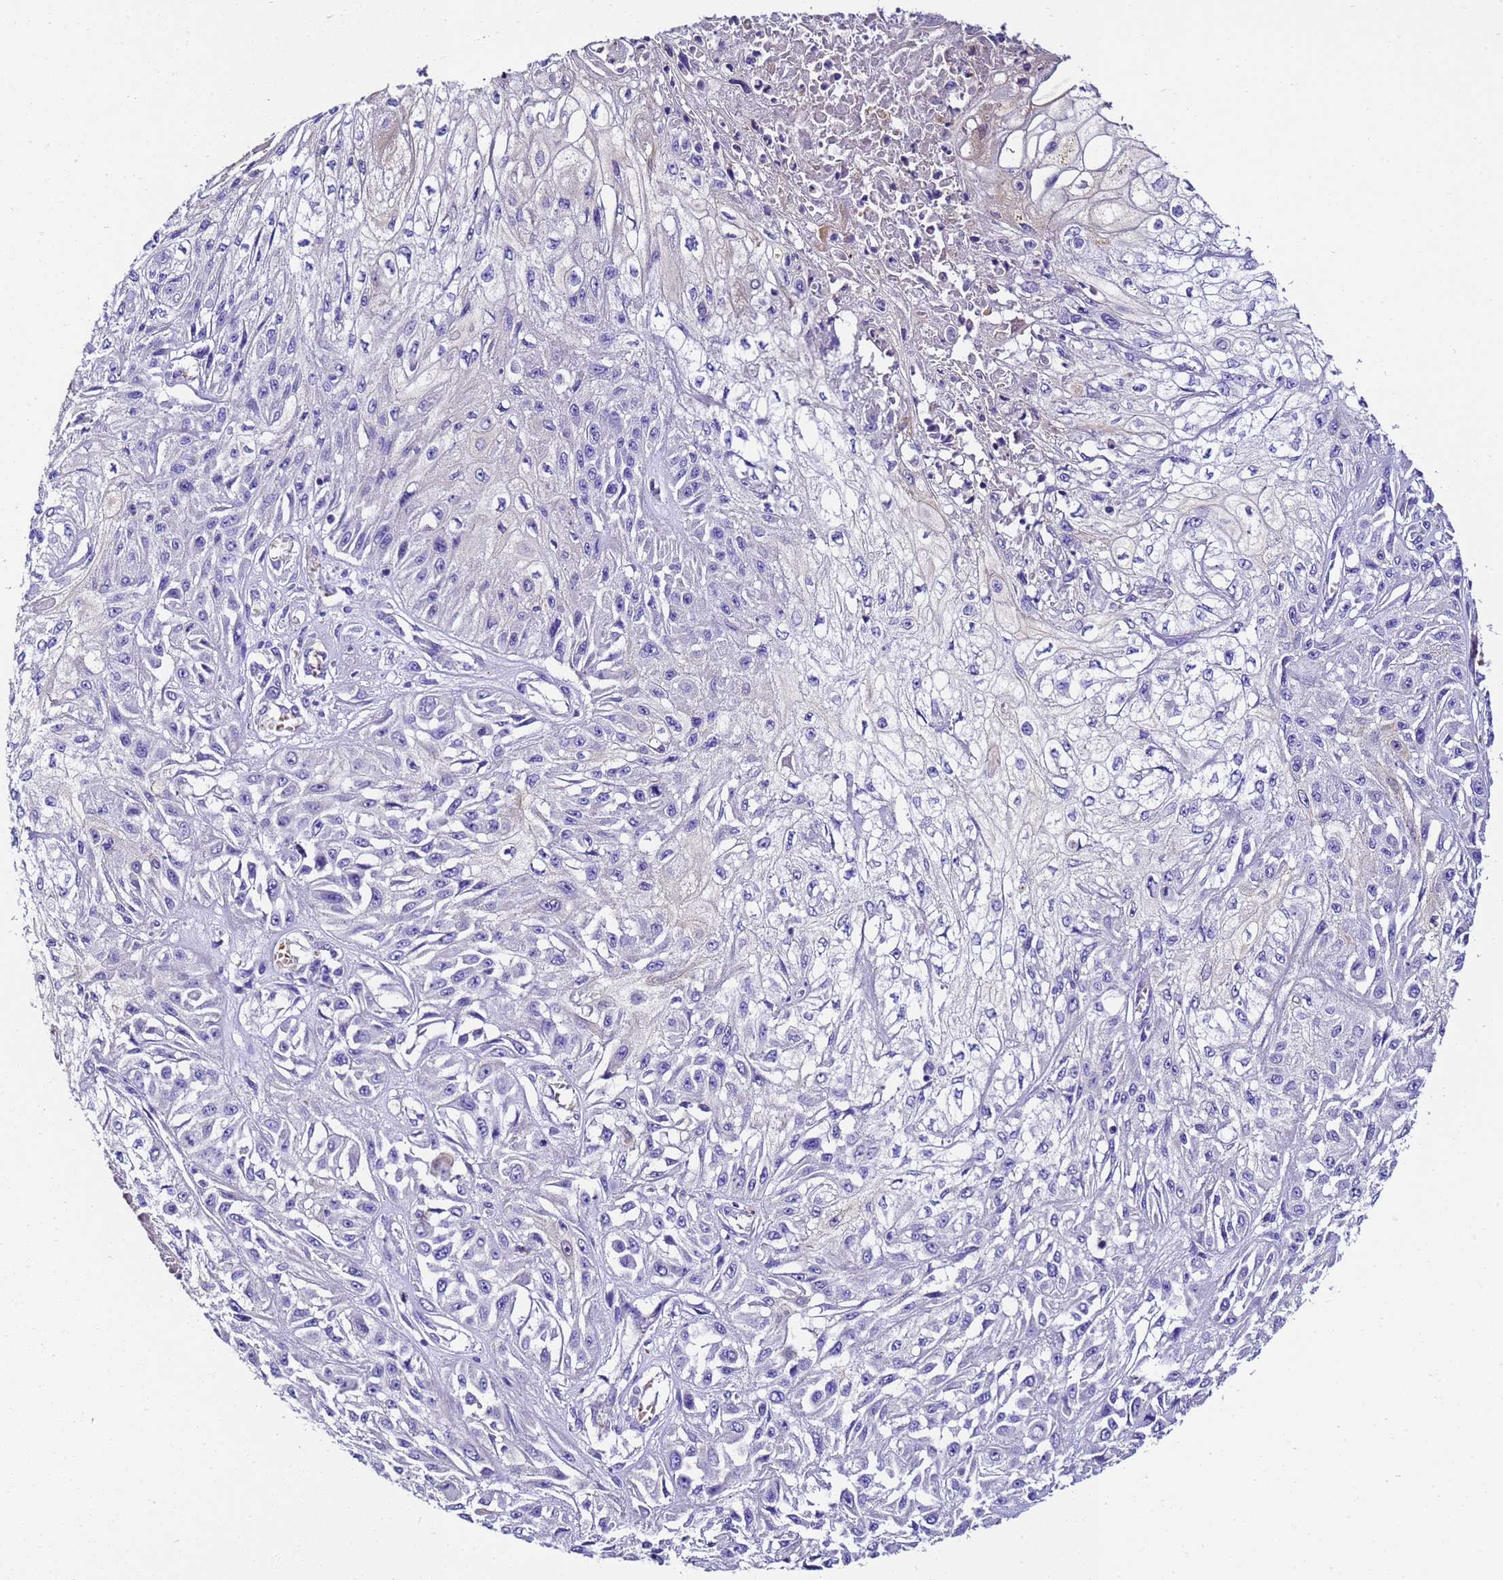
{"staining": {"intensity": "negative", "quantity": "none", "location": "none"}, "tissue": "skin cancer", "cell_type": "Tumor cells", "image_type": "cancer", "snomed": [{"axis": "morphology", "description": "Squamous cell carcinoma, NOS"}, {"axis": "morphology", "description": "Squamous cell carcinoma, metastatic, NOS"}, {"axis": "topography", "description": "Skin"}, {"axis": "topography", "description": "Lymph node"}], "caption": "The immunohistochemistry (IHC) image has no significant staining in tumor cells of skin cancer tissue.", "gene": "UGT2A1", "patient": {"sex": "male", "age": 75}}